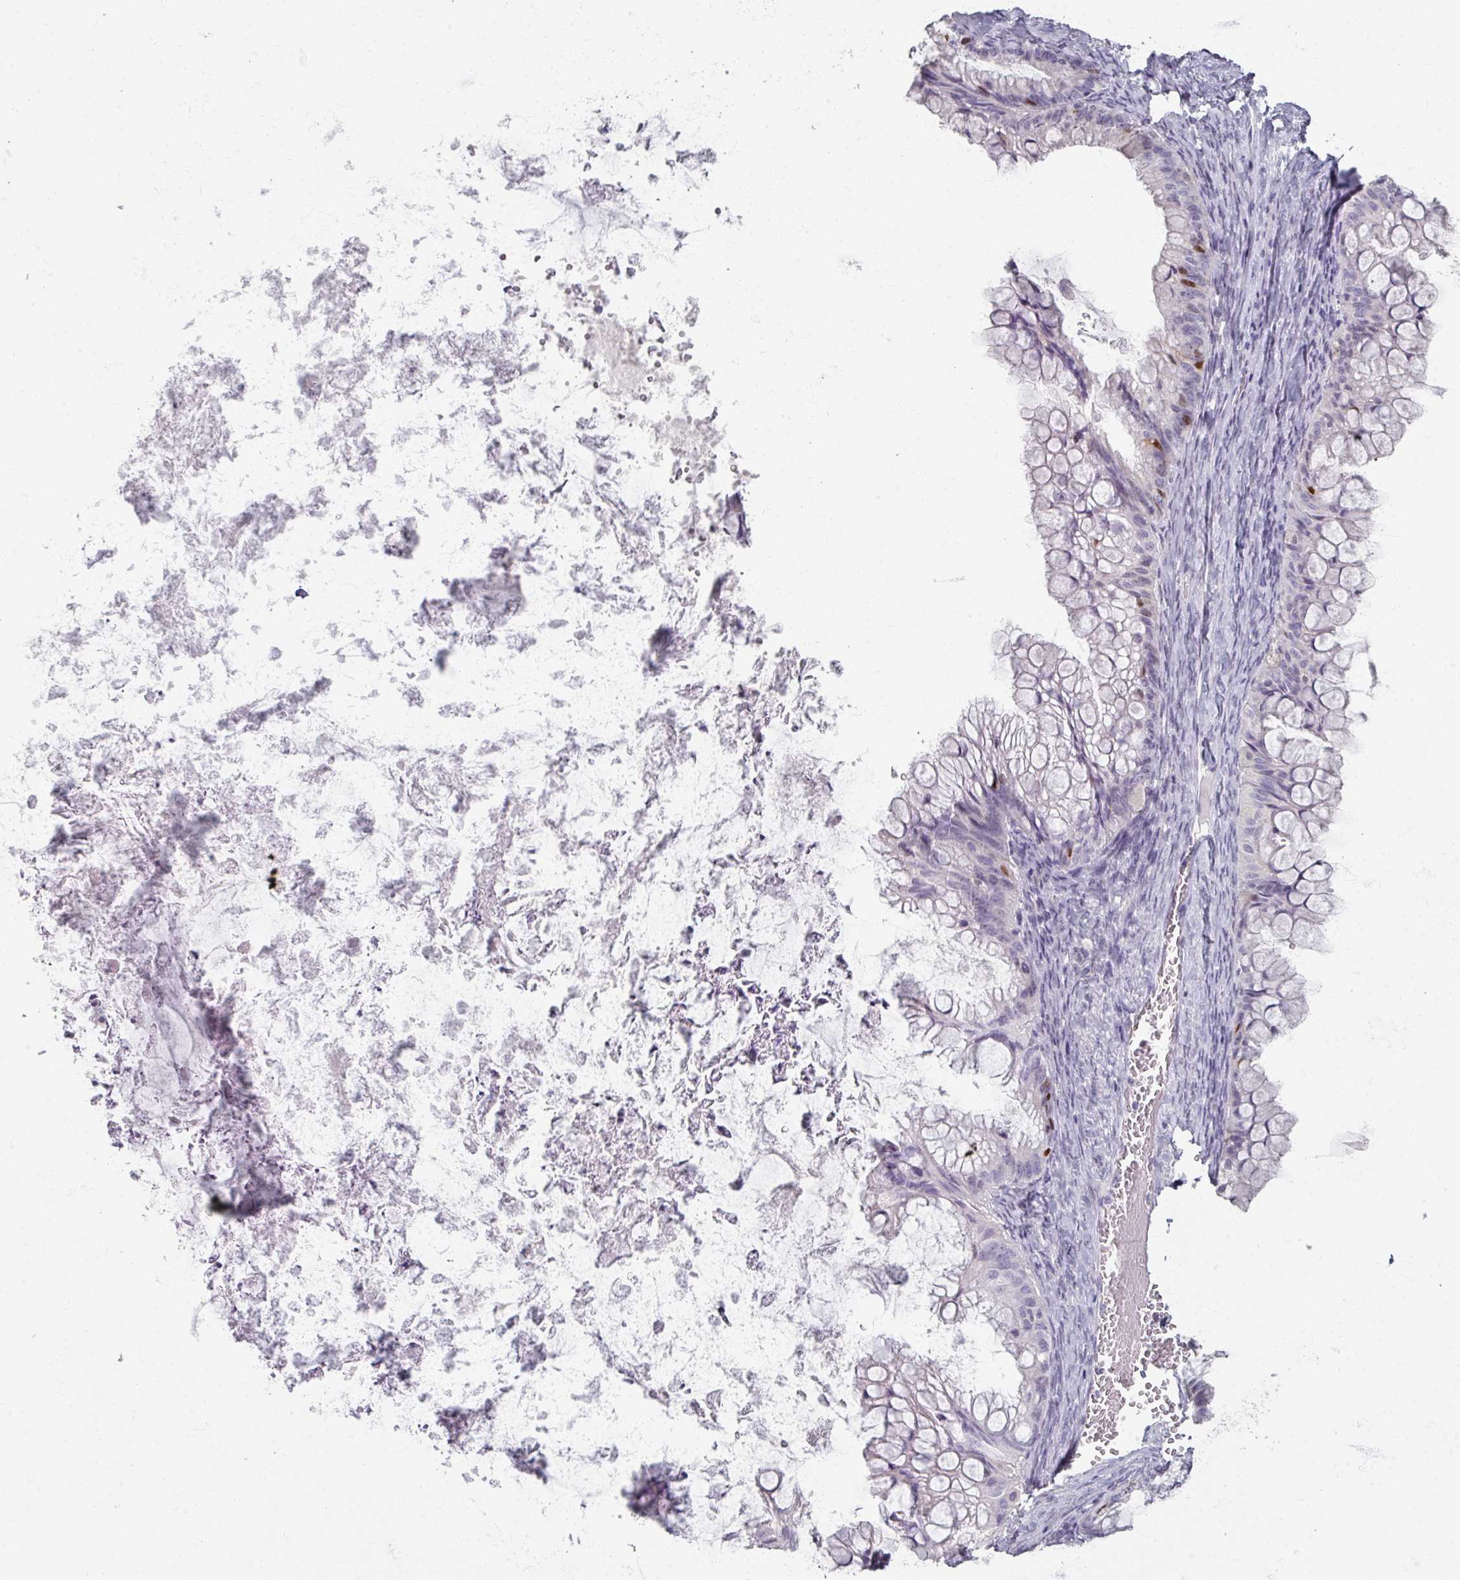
{"staining": {"intensity": "moderate", "quantity": "<25%", "location": "nuclear"}, "tissue": "ovarian cancer", "cell_type": "Tumor cells", "image_type": "cancer", "snomed": [{"axis": "morphology", "description": "Cystadenocarcinoma, mucinous, NOS"}, {"axis": "topography", "description": "Ovary"}], "caption": "Human ovarian cancer (mucinous cystadenocarcinoma) stained with a protein marker displays moderate staining in tumor cells.", "gene": "SOX11", "patient": {"sex": "female", "age": 35}}